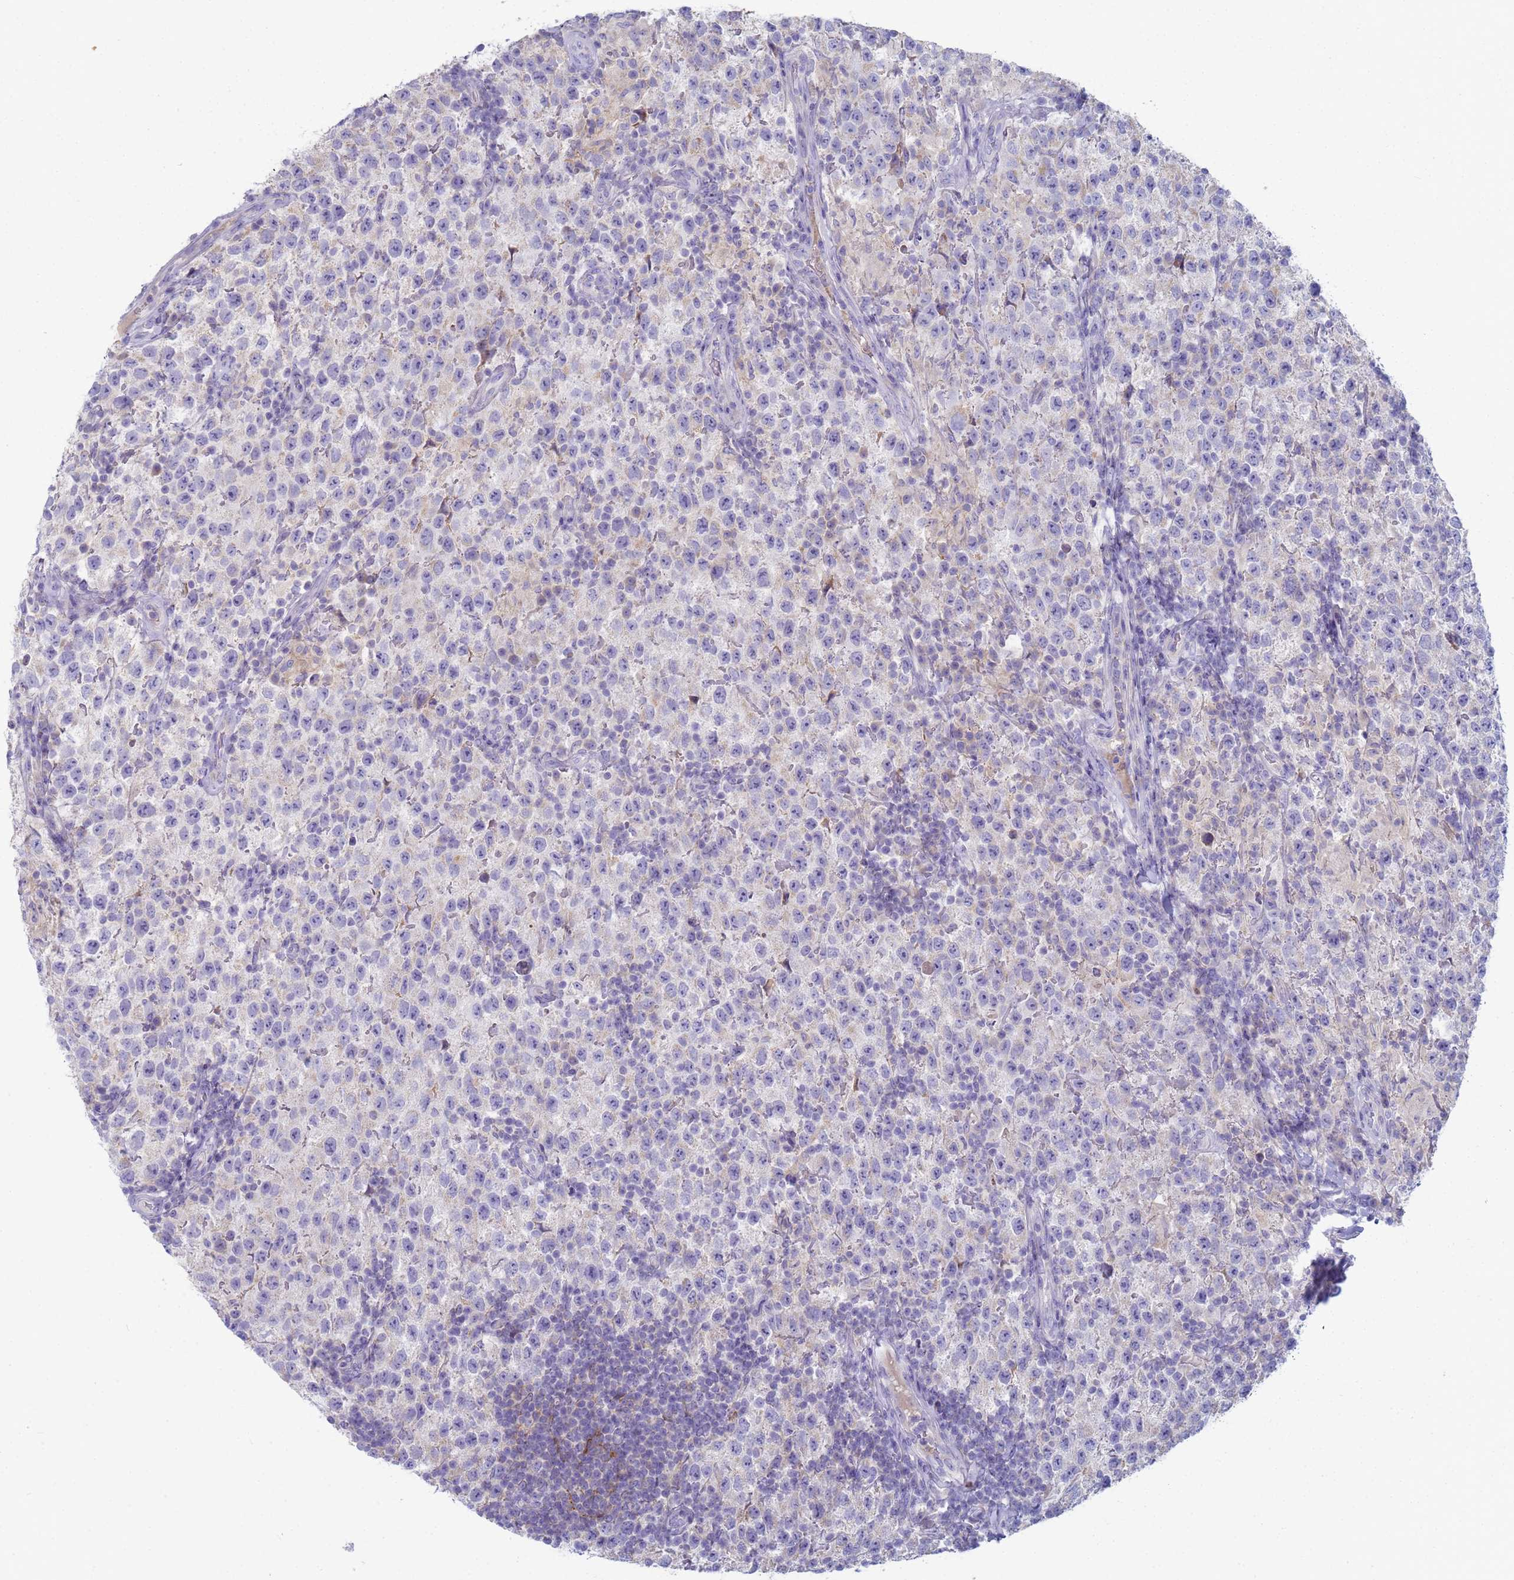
{"staining": {"intensity": "negative", "quantity": "none", "location": "none"}, "tissue": "testis cancer", "cell_type": "Tumor cells", "image_type": "cancer", "snomed": [{"axis": "morphology", "description": "Seminoma, NOS"}, {"axis": "morphology", "description": "Carcinoma, Embryonal, NOS"}, {"axis": "topography", "description": "Testis"}], "caption": "Immunohistochemical staining of human testis cancer reveals no significant positivity in tumor cells. (DAB immunohistochemistry, high magnification).", "gene": "CR1", "patient": {"sex": "male", "age": 41}}